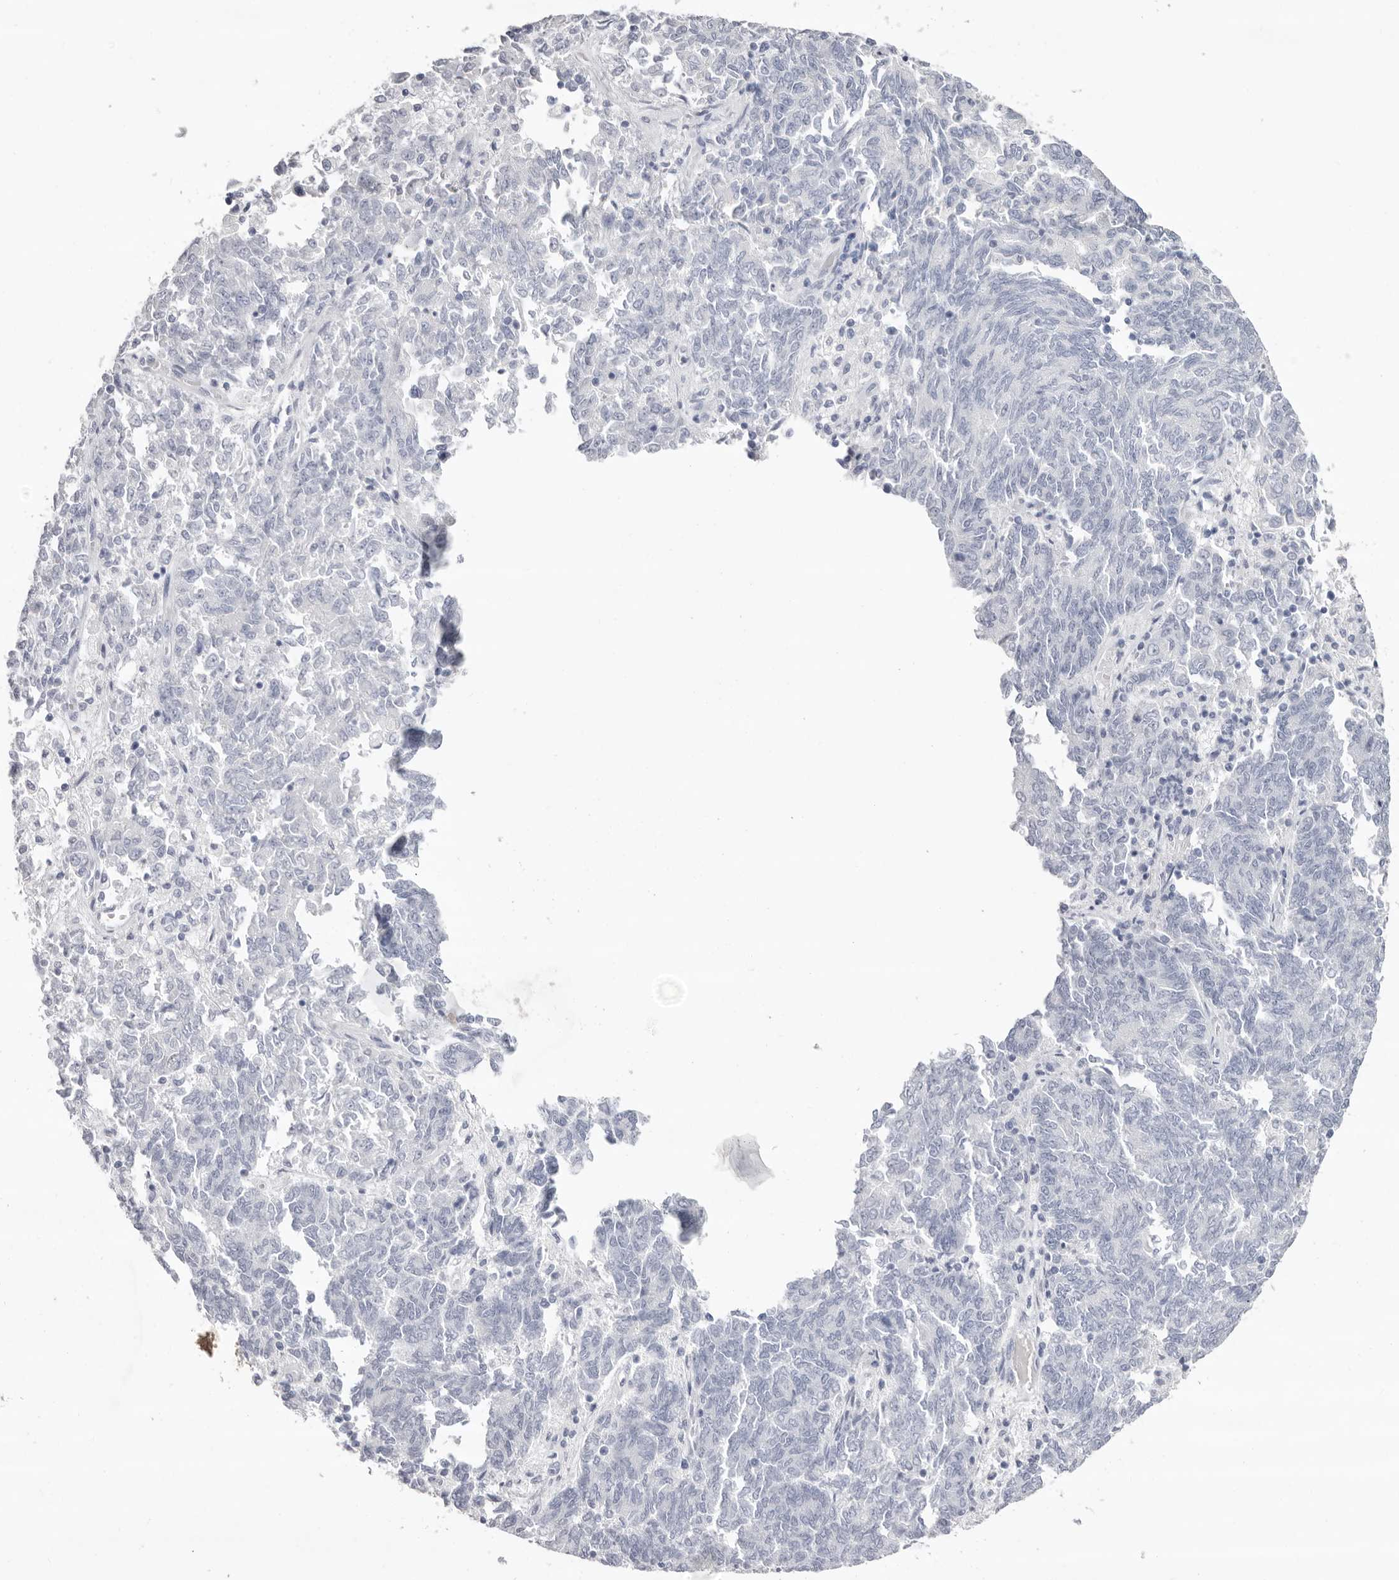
{"staining": {"intensity": "negative", "quantity": "none", "location": "none"}, "tissue": "endometrial cancer", "cell_type": "Tumor cells", "image_type": "cancer", "snomed": [{"axis": "morphology", "description": "Adenocarcinoma, NOS"}, {"axis": "topography", "description": "Endometrium"}], "caption": "Tumor cells are negative for brown protein staining in endometrial cancer.", "gene": "LPO", "patient": {"sex": "female", "age": 80}}